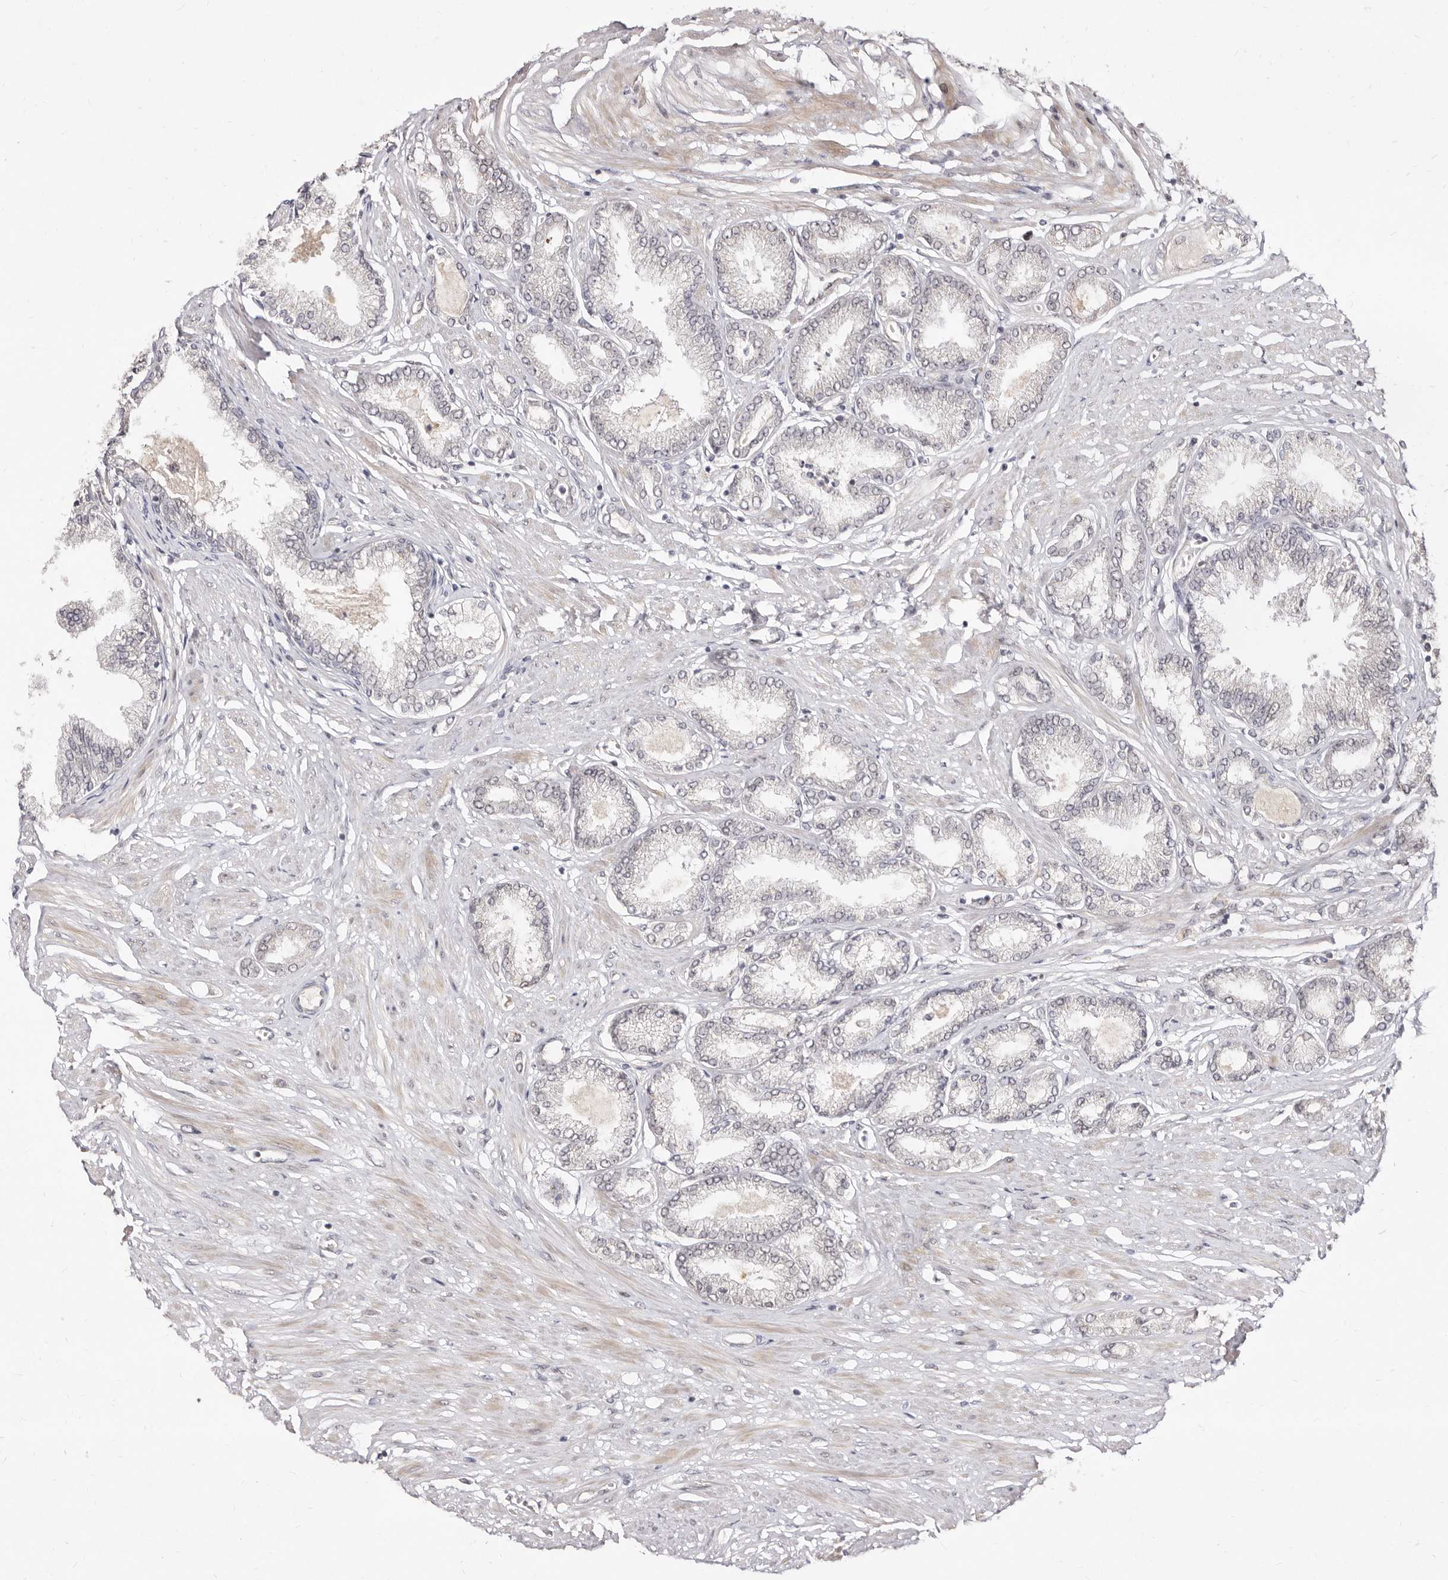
{"staining": {"intensity": "negative", "quantity": "none", "location": "none"}, "tissue": "prostate cancer", "cell_type": "Tumor cells", "image_type": "cancer", "snomed": [{"axis": "morphology", "description": "Adenocarcinoma, Low grade"}, {"axis": "topography", "description": "Prostate"}], "caption": "Prostate cancer (low-grade adenocarcinoma) was stained to show a protein in brown. There is no significant expression in tumor cells.", "gene": "LCORL", "patient": {"sex": "male", "age": 63}}